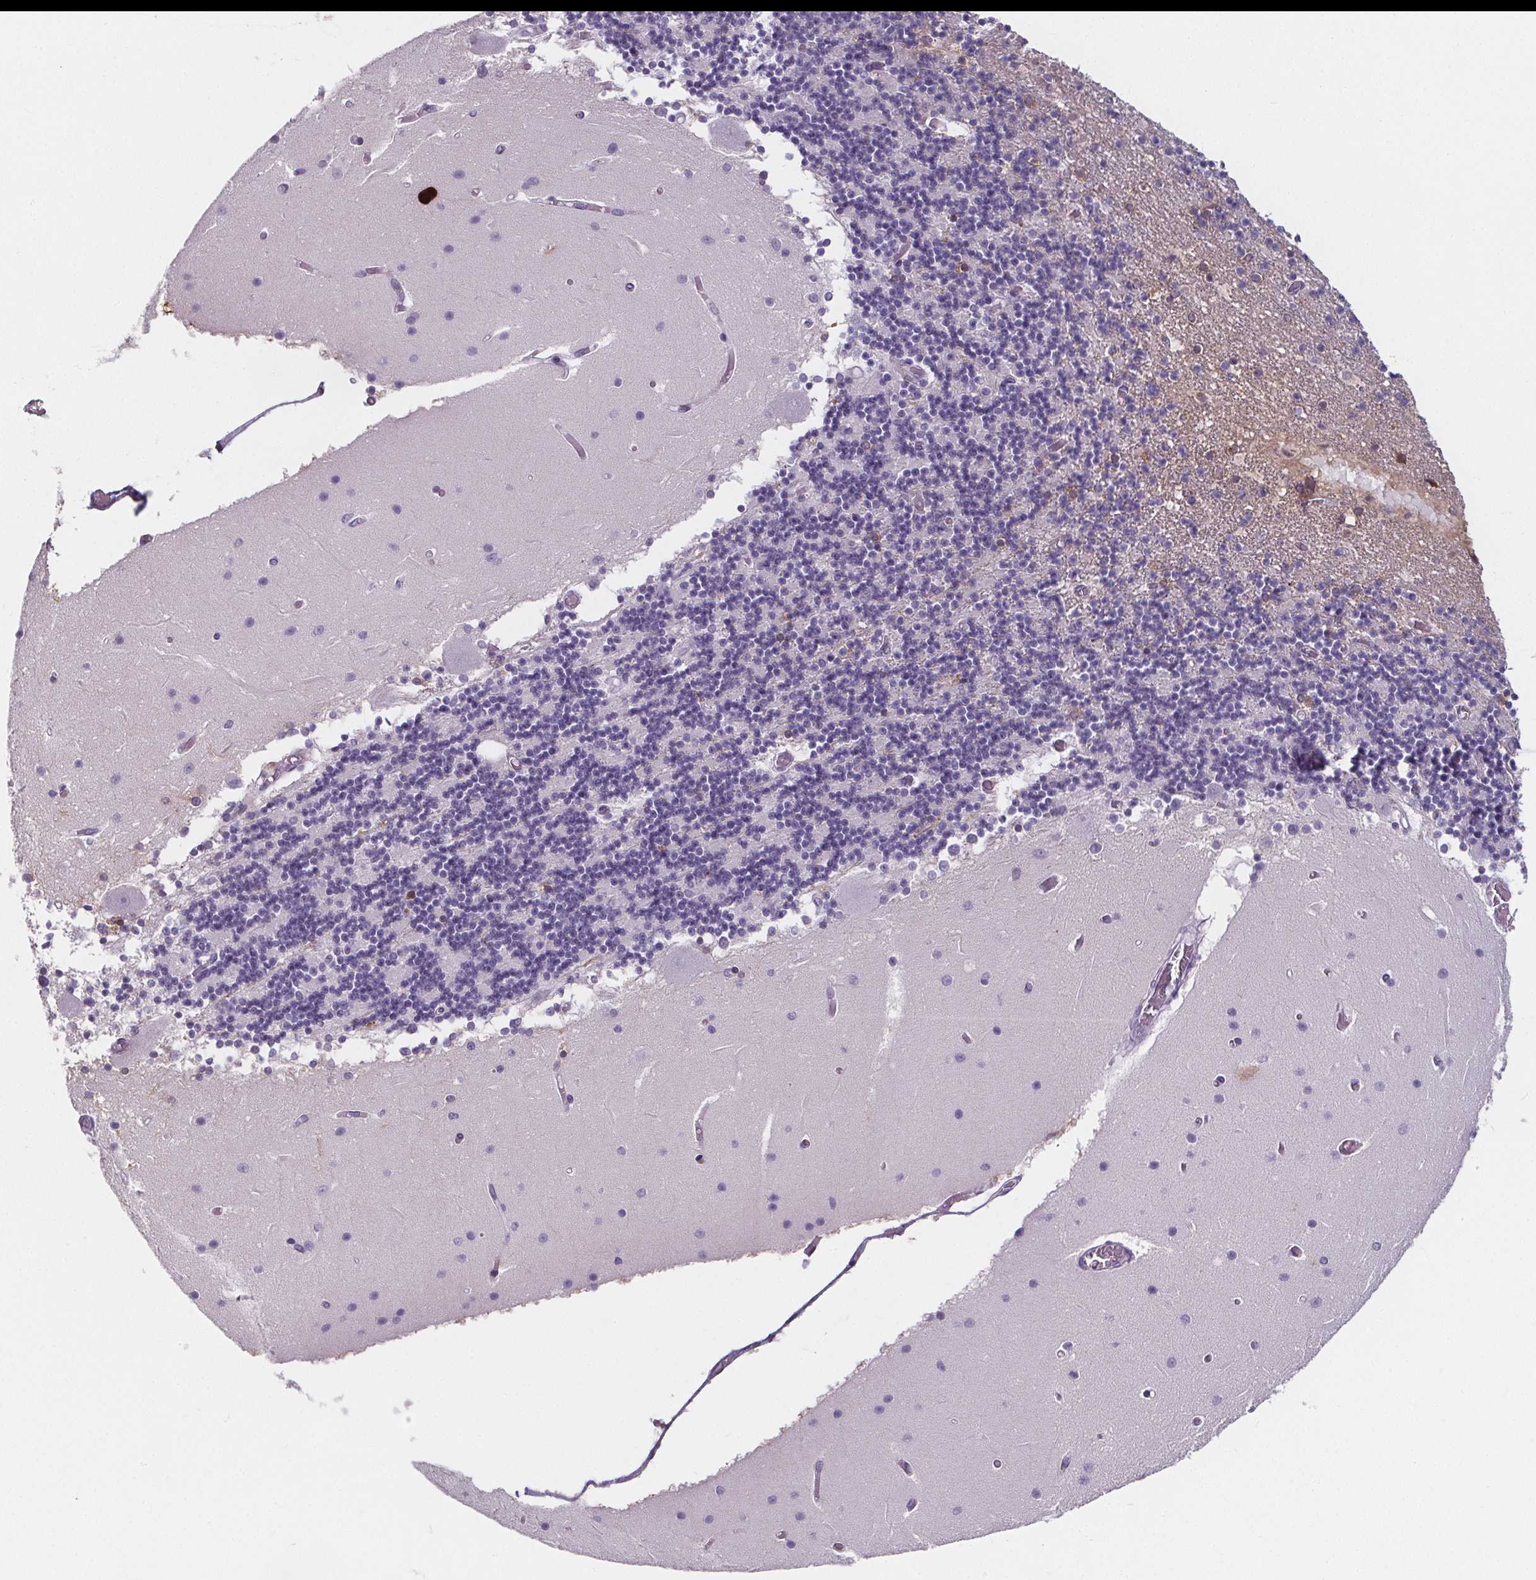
{"staining": {"intensity": "negative", "quantity": "none", "location": "none"}, "tissue": "cerebellum", "cell_type": "Cells in granular layer", "image_type": "normal", "snomed": [{"axis": "morphology", "description": "Normal tissue, NOS"}, {"axis": "topography", "description": "Cerebellum"}], "caption": "The image shows no significant expression in cells in granular layer of cerebellum.", "gene": "ADRB1", "patient": {"sex": "female", "age": 28}}